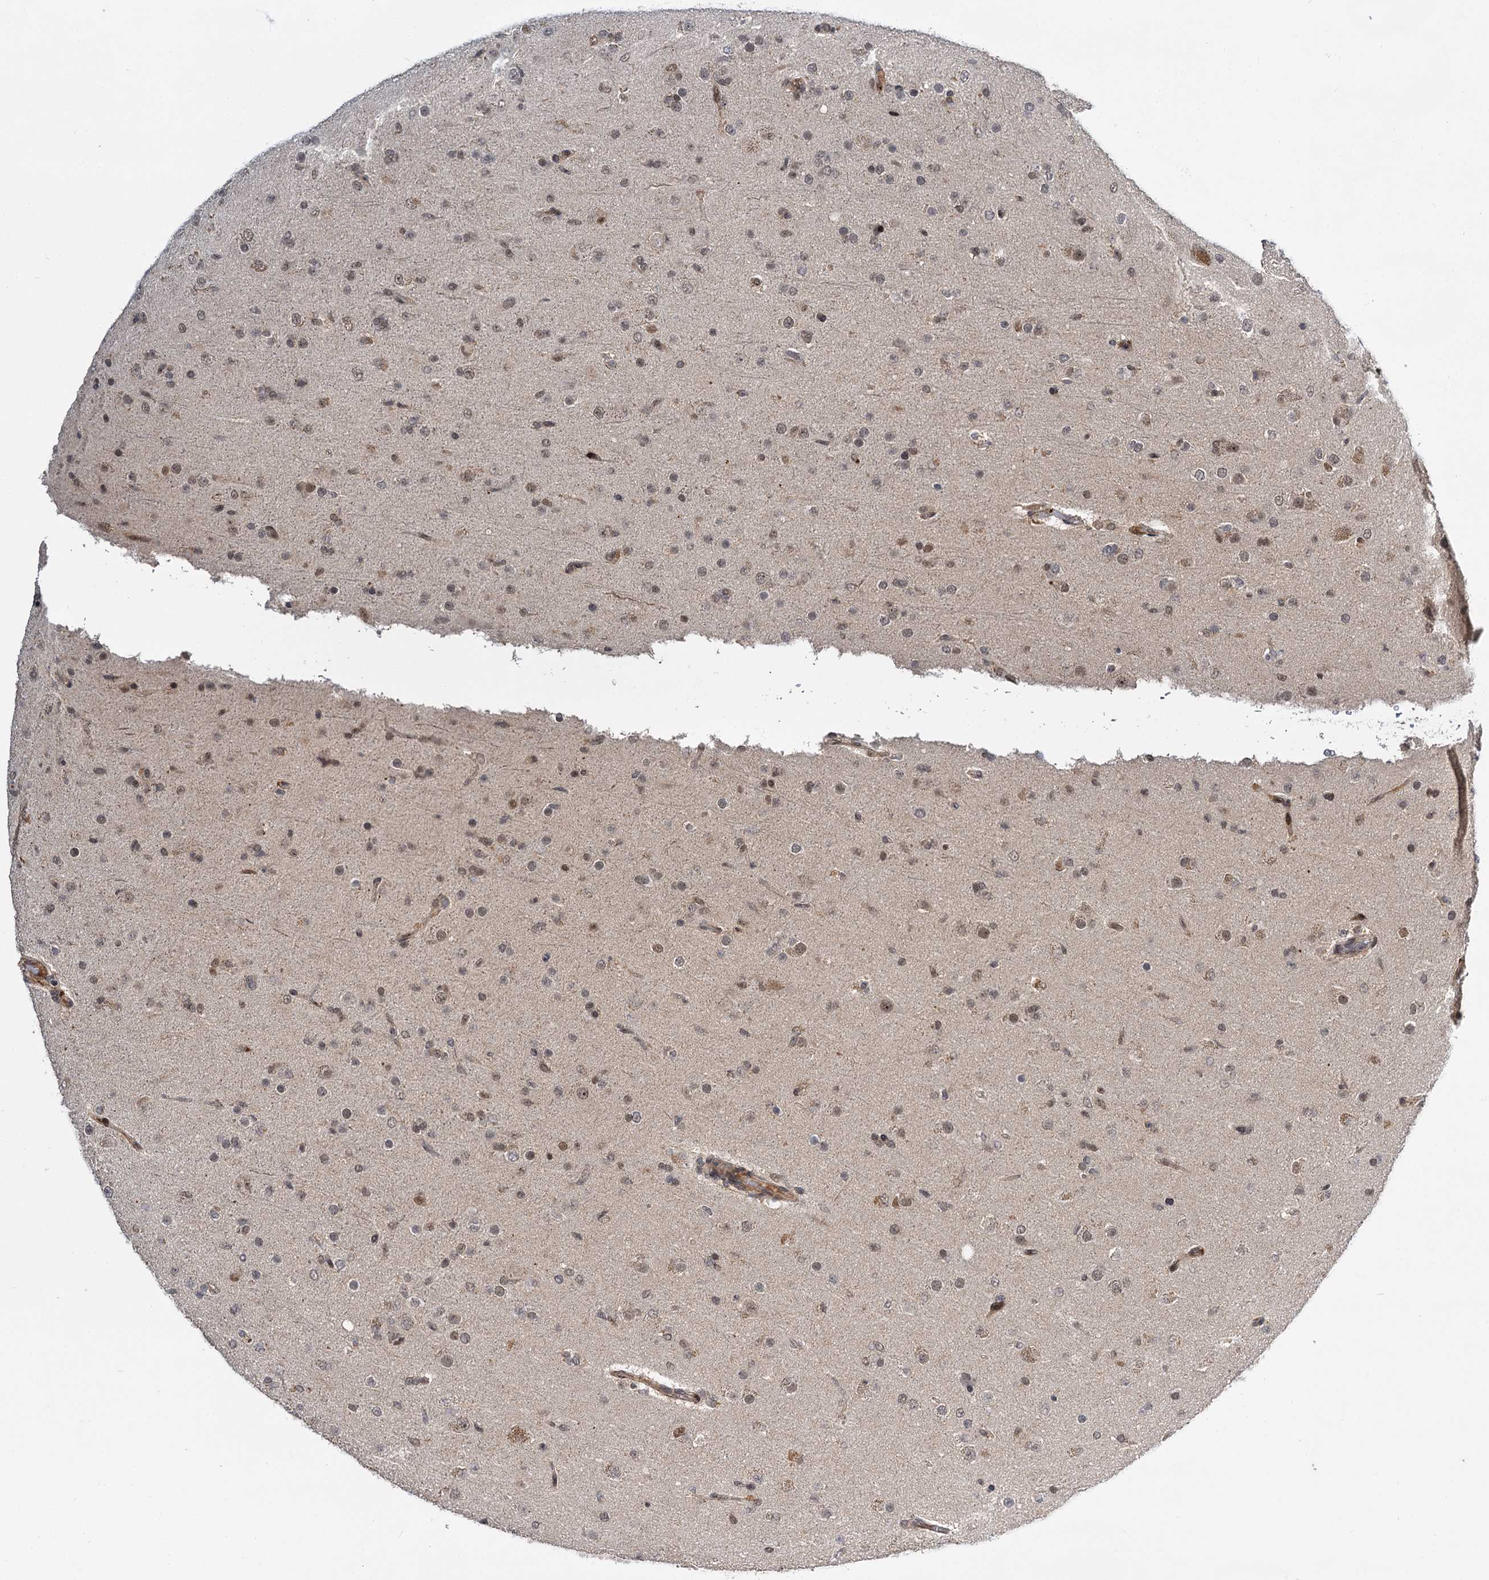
{"staining": {"intensity": "weak", "quantity": ">75%", "location": "nuclear"}, "tissue": "glioma", "cell_type": "Tumor cells", "image_type": "cancer", "snomed": [{"axis": "morphology", "description": "Glioma, malignant, Low grade"}, {"axis": "topography", "description": "Brain"}], "caption": "Protein staining reveals weak nuclear expression in approximately >75% of tumor cells in malignant low-grade glioma.", "gene": "MBD6", "patient": {"sex": "male", "age": 65}}